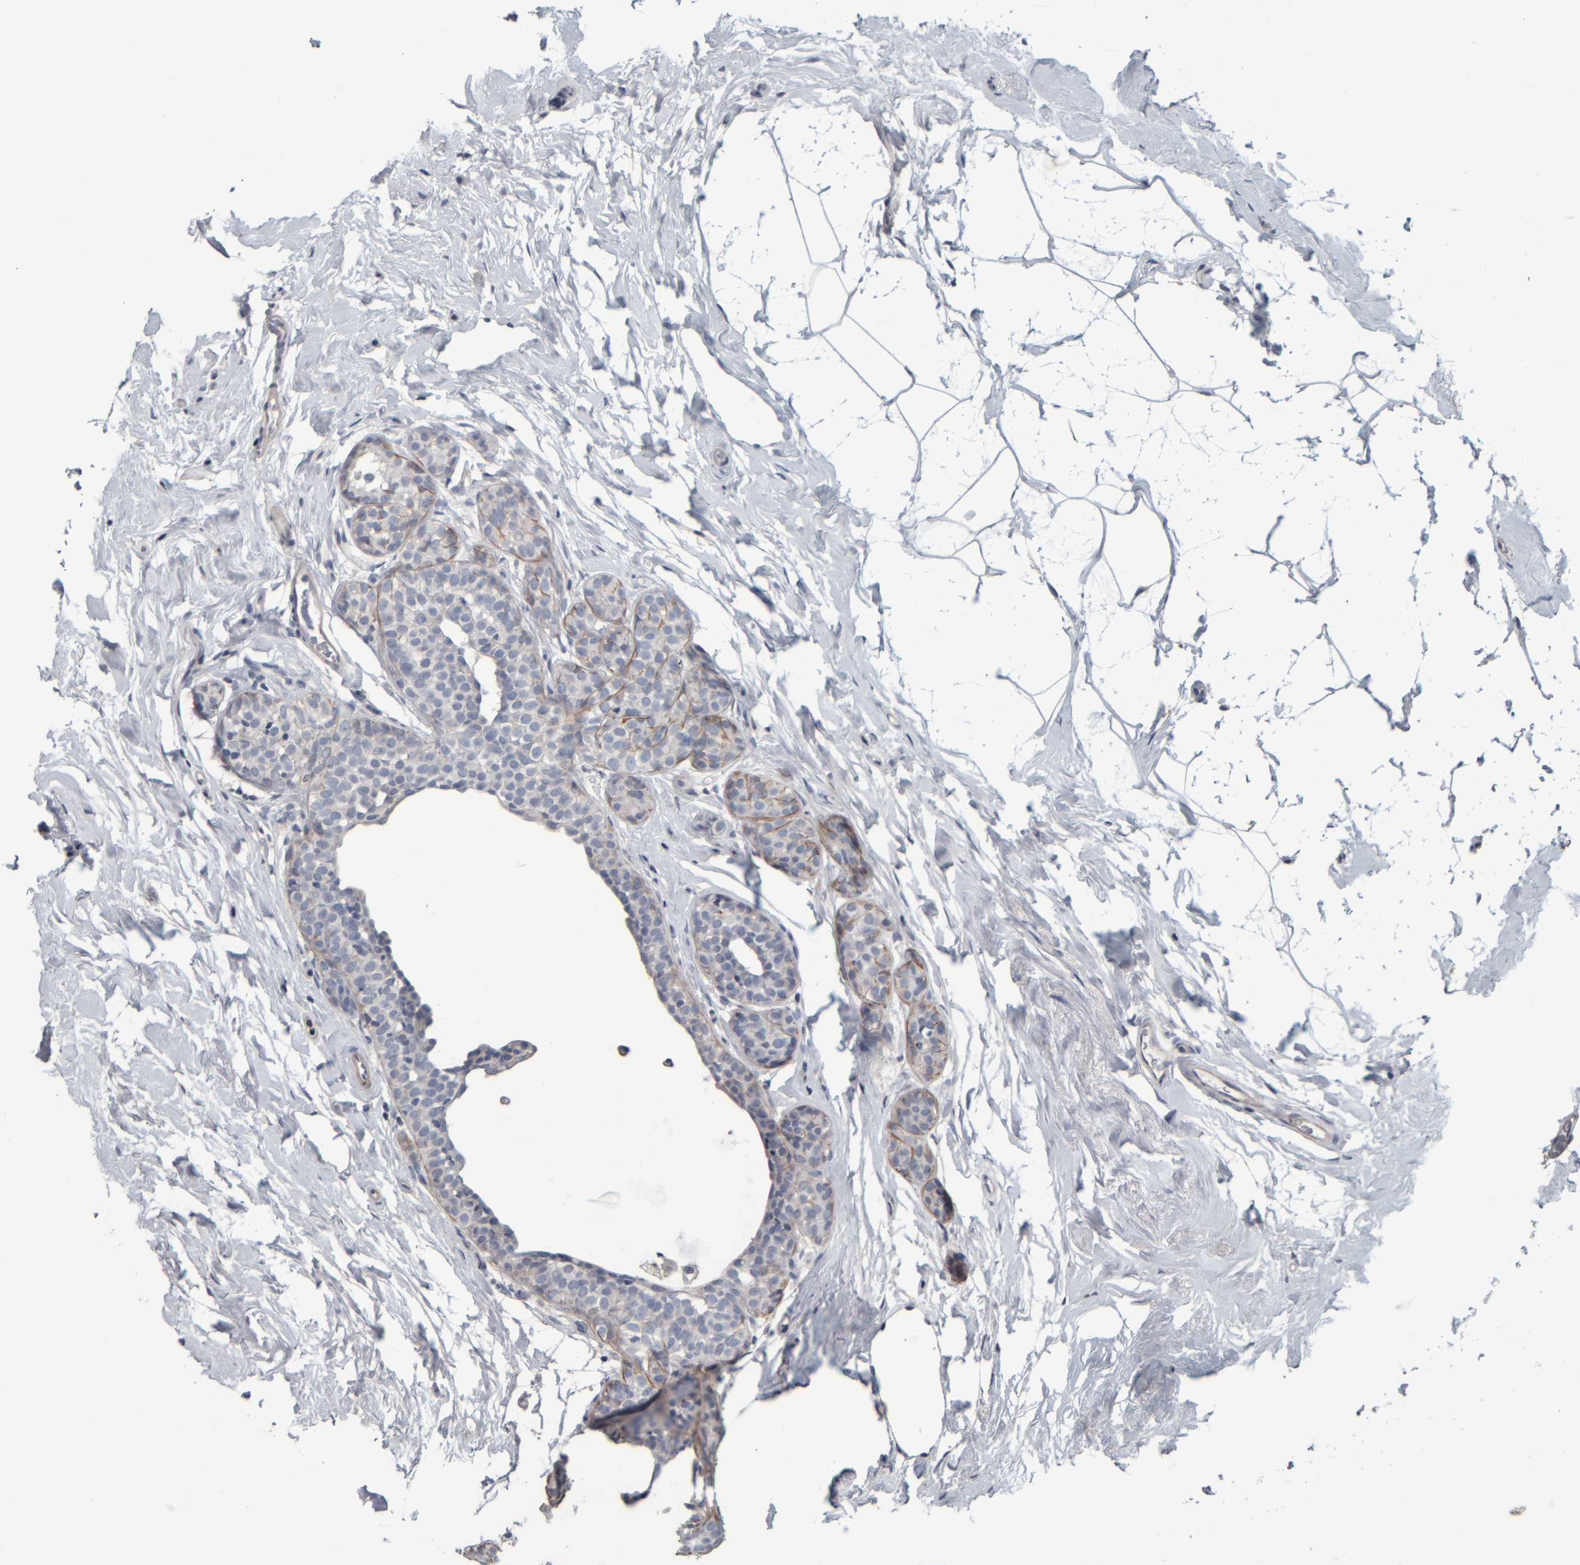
{"staining": {"intensity": "negative", "quantity": "none", "location": "none"}, "tissue": "breast cancer", "cell_type": "Tumor cells", "image_type": "cancer", "snomed": [{"axis": "morphology", "description": "Duct carcinoma"}, {"axis": "topography", "description": "Breast"}], "caption": "This is a histopathology image of immunohistochemistry staining of intraductal carcinoma (breast), which shows no positivity in tumor cells.", "gene": "CAVIN4", "patient": {"sex": "female", "age": 55}}